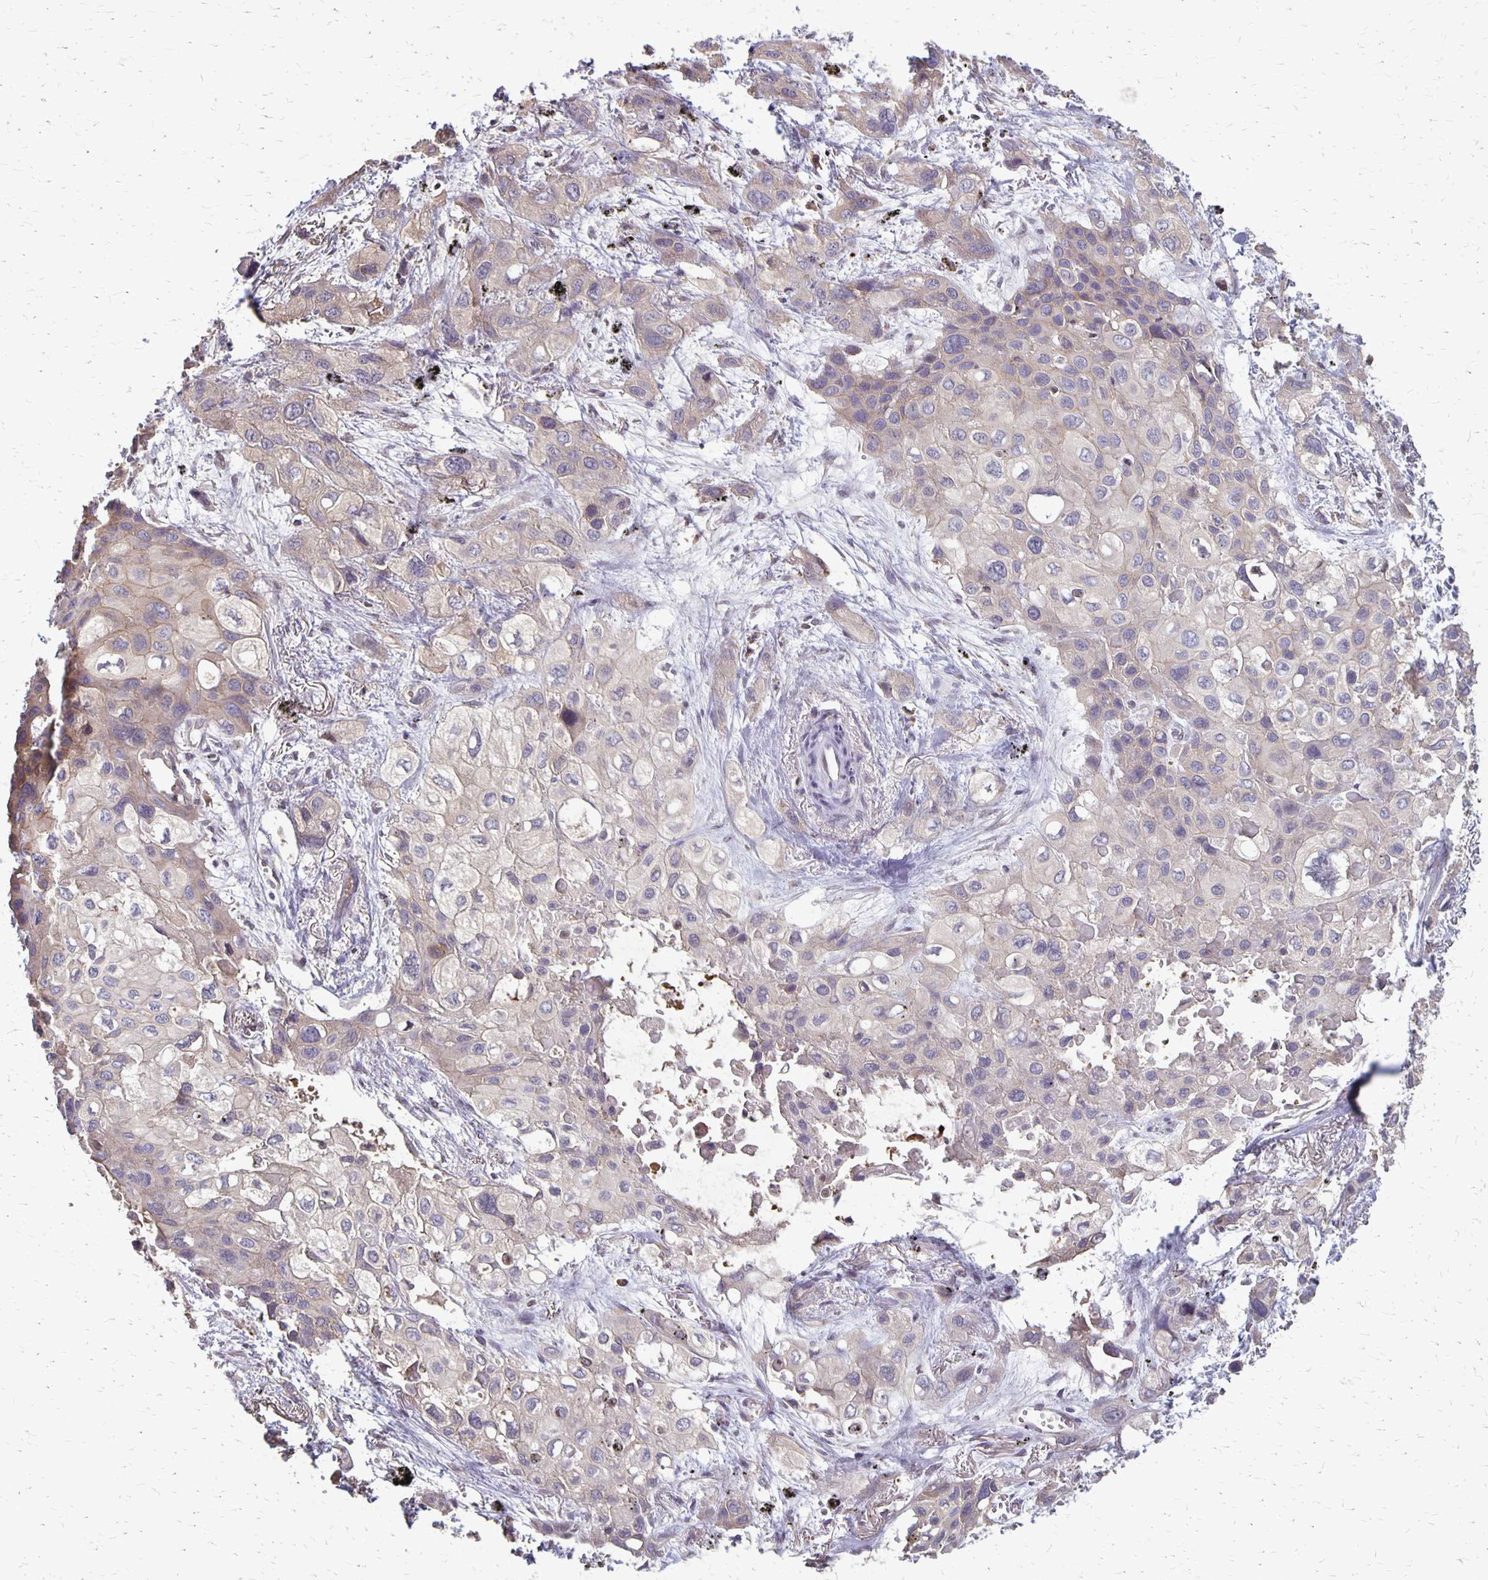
{"staining": {"intensity": "weak", "quantity": "25%-75%", "location": "cytoplasmic/membranous"}, "tissue": "lung cancer", "cell_type": "Tumor cells", "image_type": "cancer", "snomed": [{"axis": "morphology", "description": "Squamous cell carcinoma, NOS"}, {"axis": "morphology", "description": "Squamous cell carcinoma, metastatic, NOS"}, {"axis": "topography", "description": "Lung"}], "caption": "Protein expression analysis of lung cancer (metastatic squamous cell carcinoma) reveals weak cytoplasmic/membranous staining in about 25%-75% of tumor cells. Immunohistochemistry stains the protein in brown and the nuclei are stained blue.", "gene": "PROM2", "patient": {"sex": "male", "age": 59}}